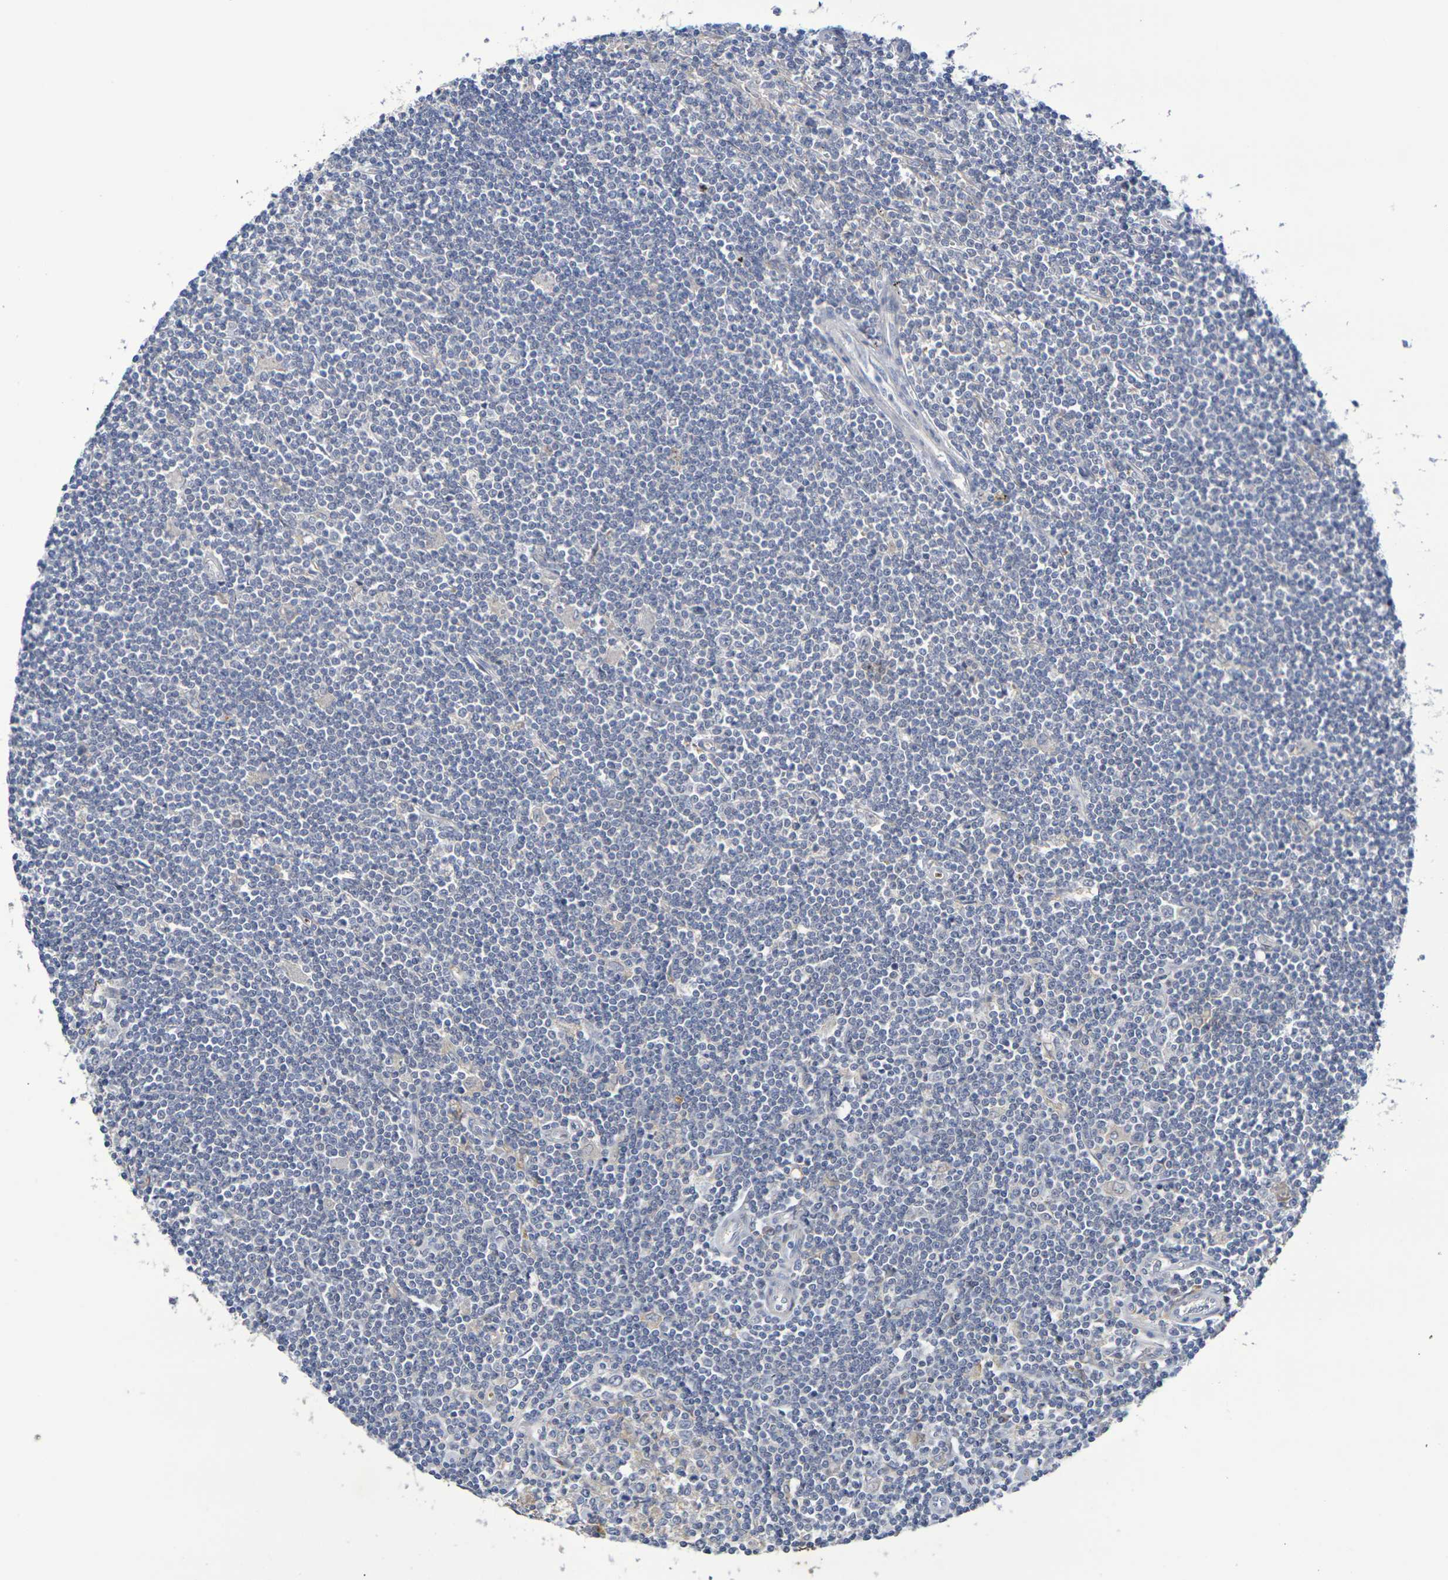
{"staining": {"intensity": "negative", "quantity": "none", "location": "none"}, "tissue": "lymphoma", "cell_type": "Tumor cells", "image_type": "cancer", "snomed": [{"axis": "morphology", "description": "Malignant lymphoma, non-Hodgkin's type, Low grade"}, {"axis": "topography", "description": "Spleen"}], "caption": "Protein analysis of lymphoma displays no significant expression in tumor cells. The staining was performed using DAB (3,3'-diaminobenzidine) to visualize the protein expression in brown, while the nuclei were stained in blue with hematoxylin (Magnification: 20x).", "gene": "SDC4", "patient": {"sex": "male", "age": 76}}